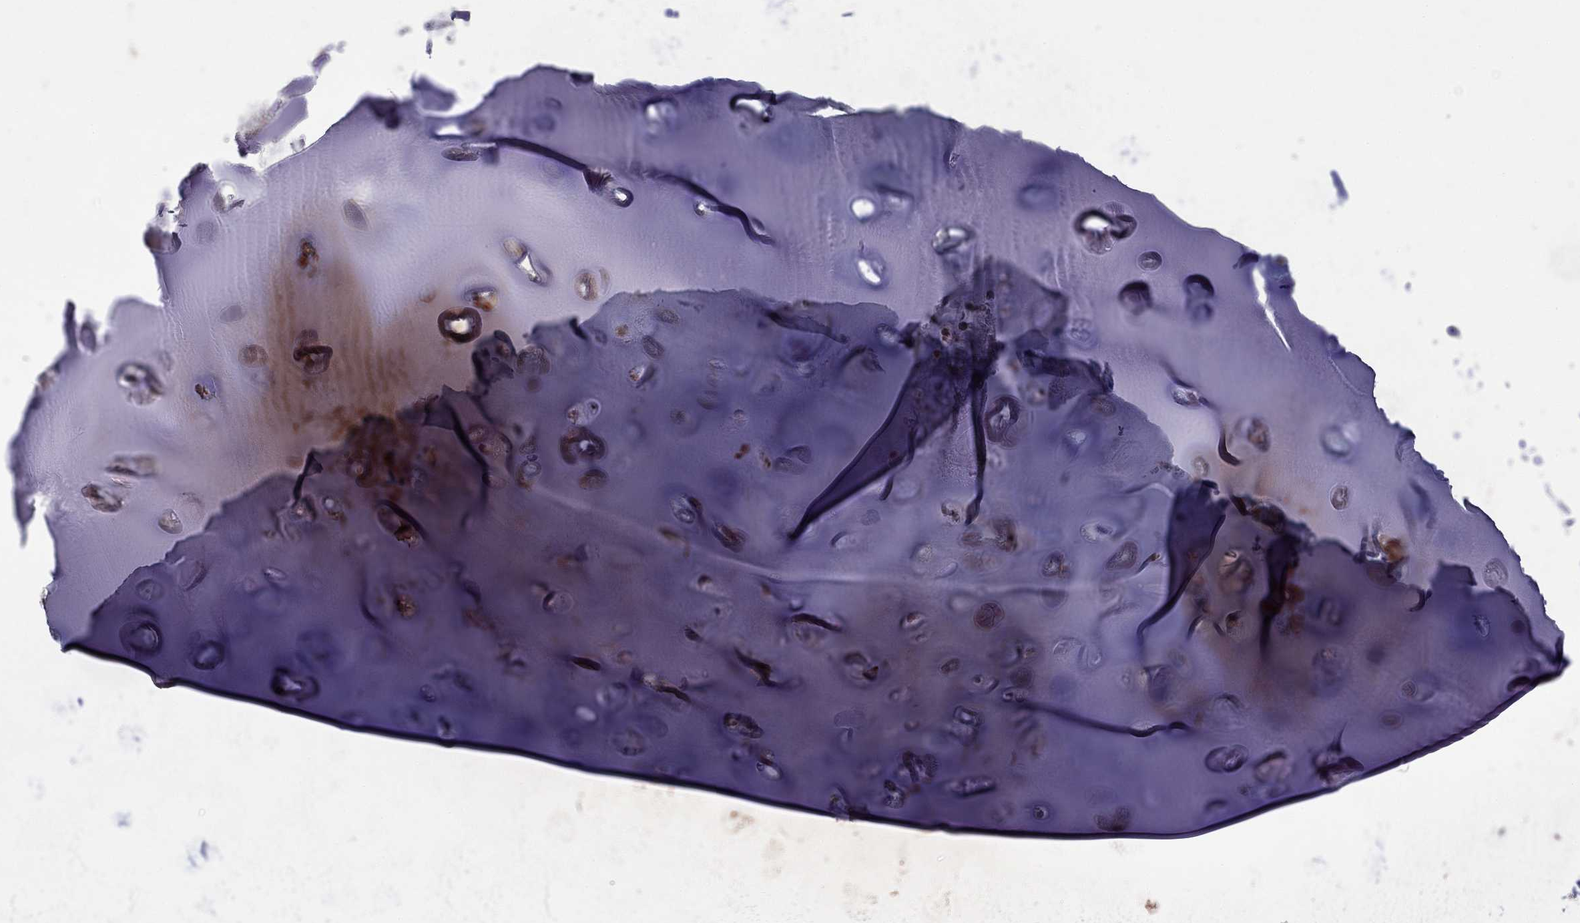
{"staining": {"intensity": "moderate", "quantity": "25%-75%", "location": "cytoplasmic/membranous"}, "tissue": "soft tissue", "cell_type": "Chondrocytes", "image_type": "normal", "snomed": [{"axis": "morphology", "description": "Normal tissue, NOS"}, {"axis": "topography", "description": "Cartilage tissue"}], "caption": "High-power microscopy captured an IHC photomicrograph of benign soft tissue, revealing moderate cytoplasmic/membranous staining in approximately 25%-75% of chondrocytes.", "gene": "FAM3B", "patient": {"sex": "male", "age": 81}}